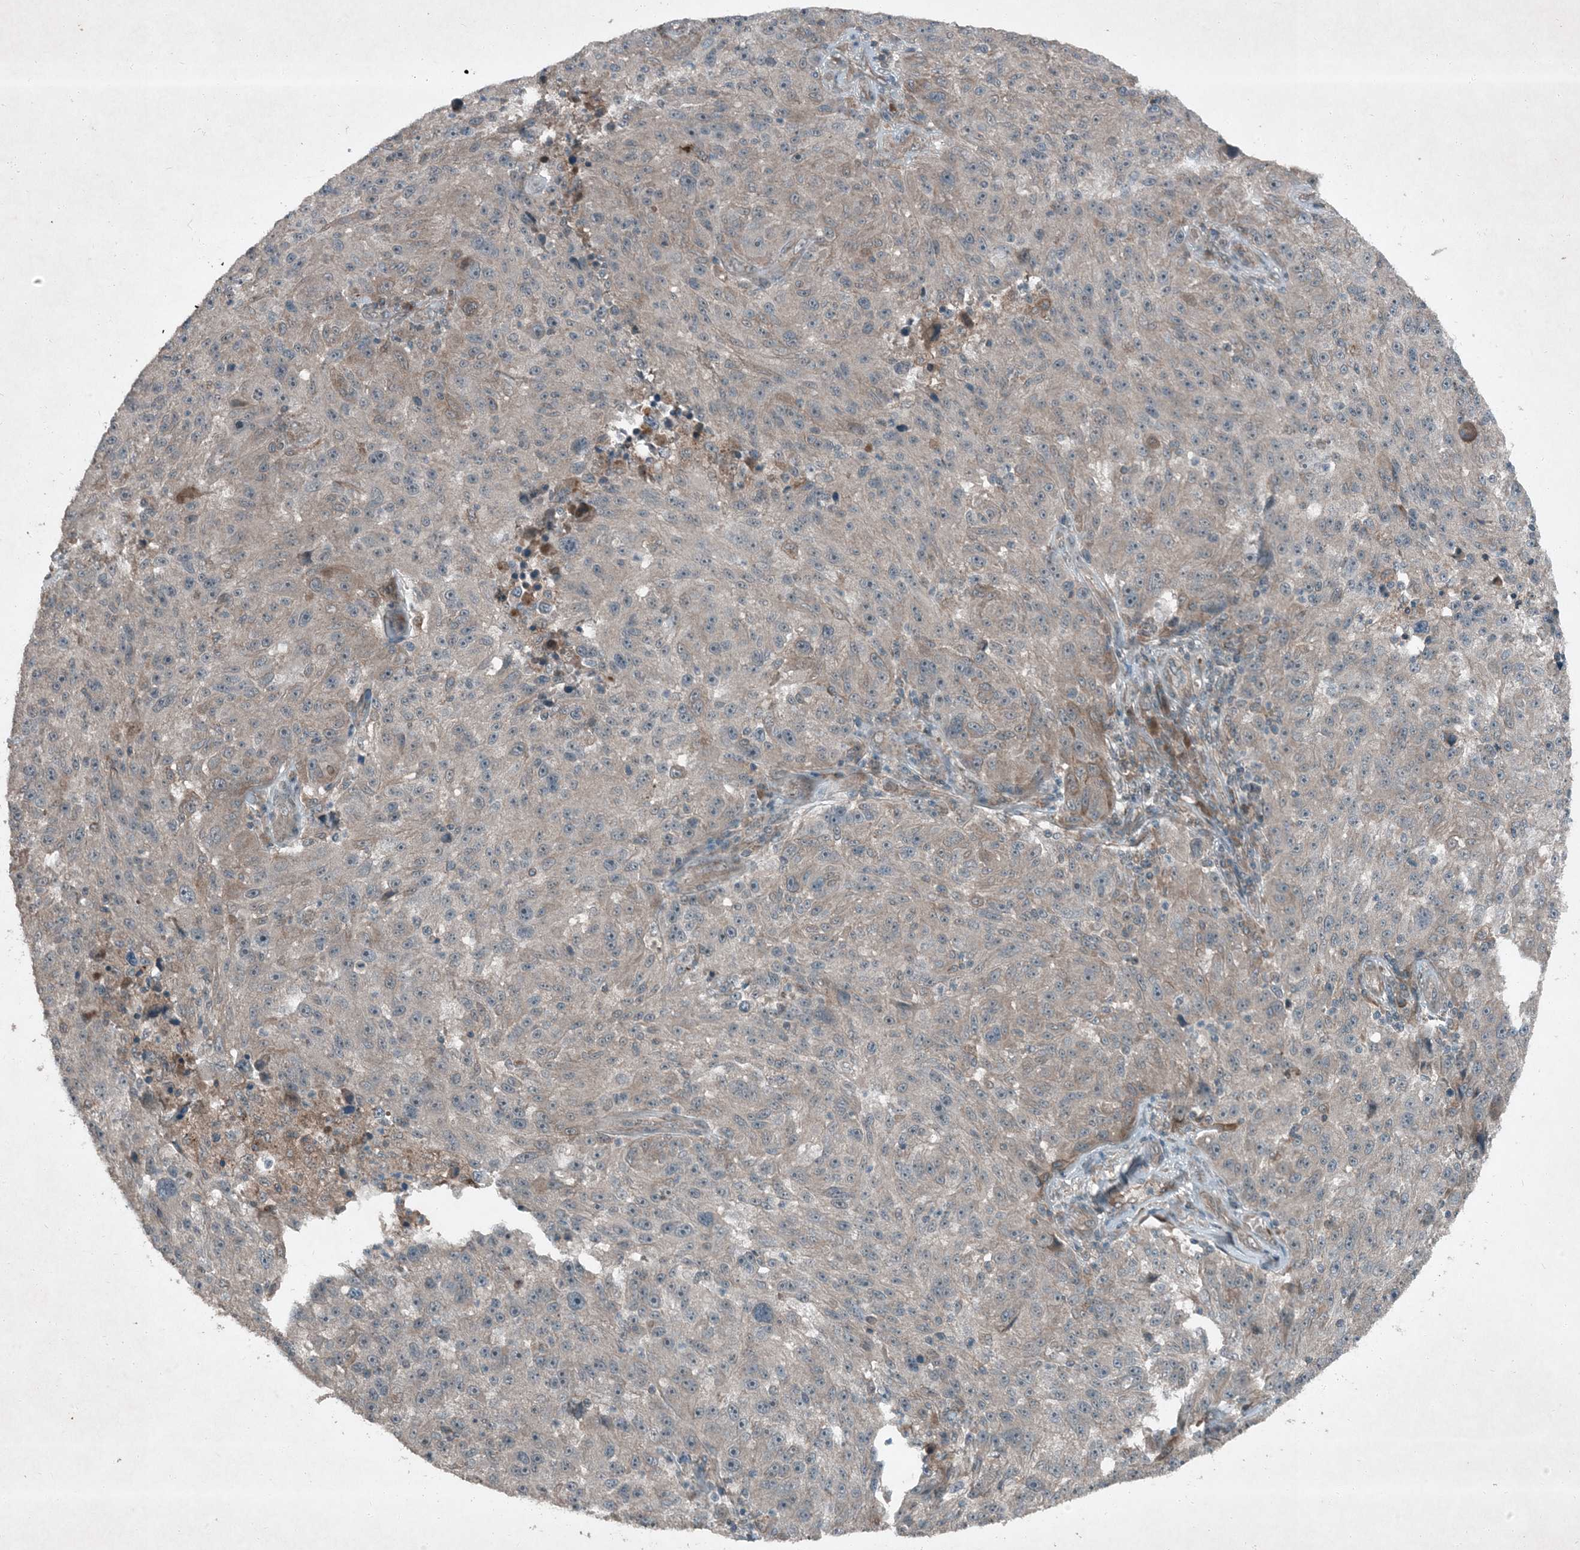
{"staining": {"intensity": "negative", "quantity": "none", "location": "none"}, "tissue": "melanoma", "cell_type": "Tumor cells", "image_type": "cancer", "snomed": [{"axis": "morphology", "description": "Malignant melanoma, NOS"}, {"axis": "topography", "description": "Skin"}], "caption": "Tumor cells are negative for protein expression in human melanoma.", "gene": "MDN1", "patient": {"sex": "male", "age": 53}}